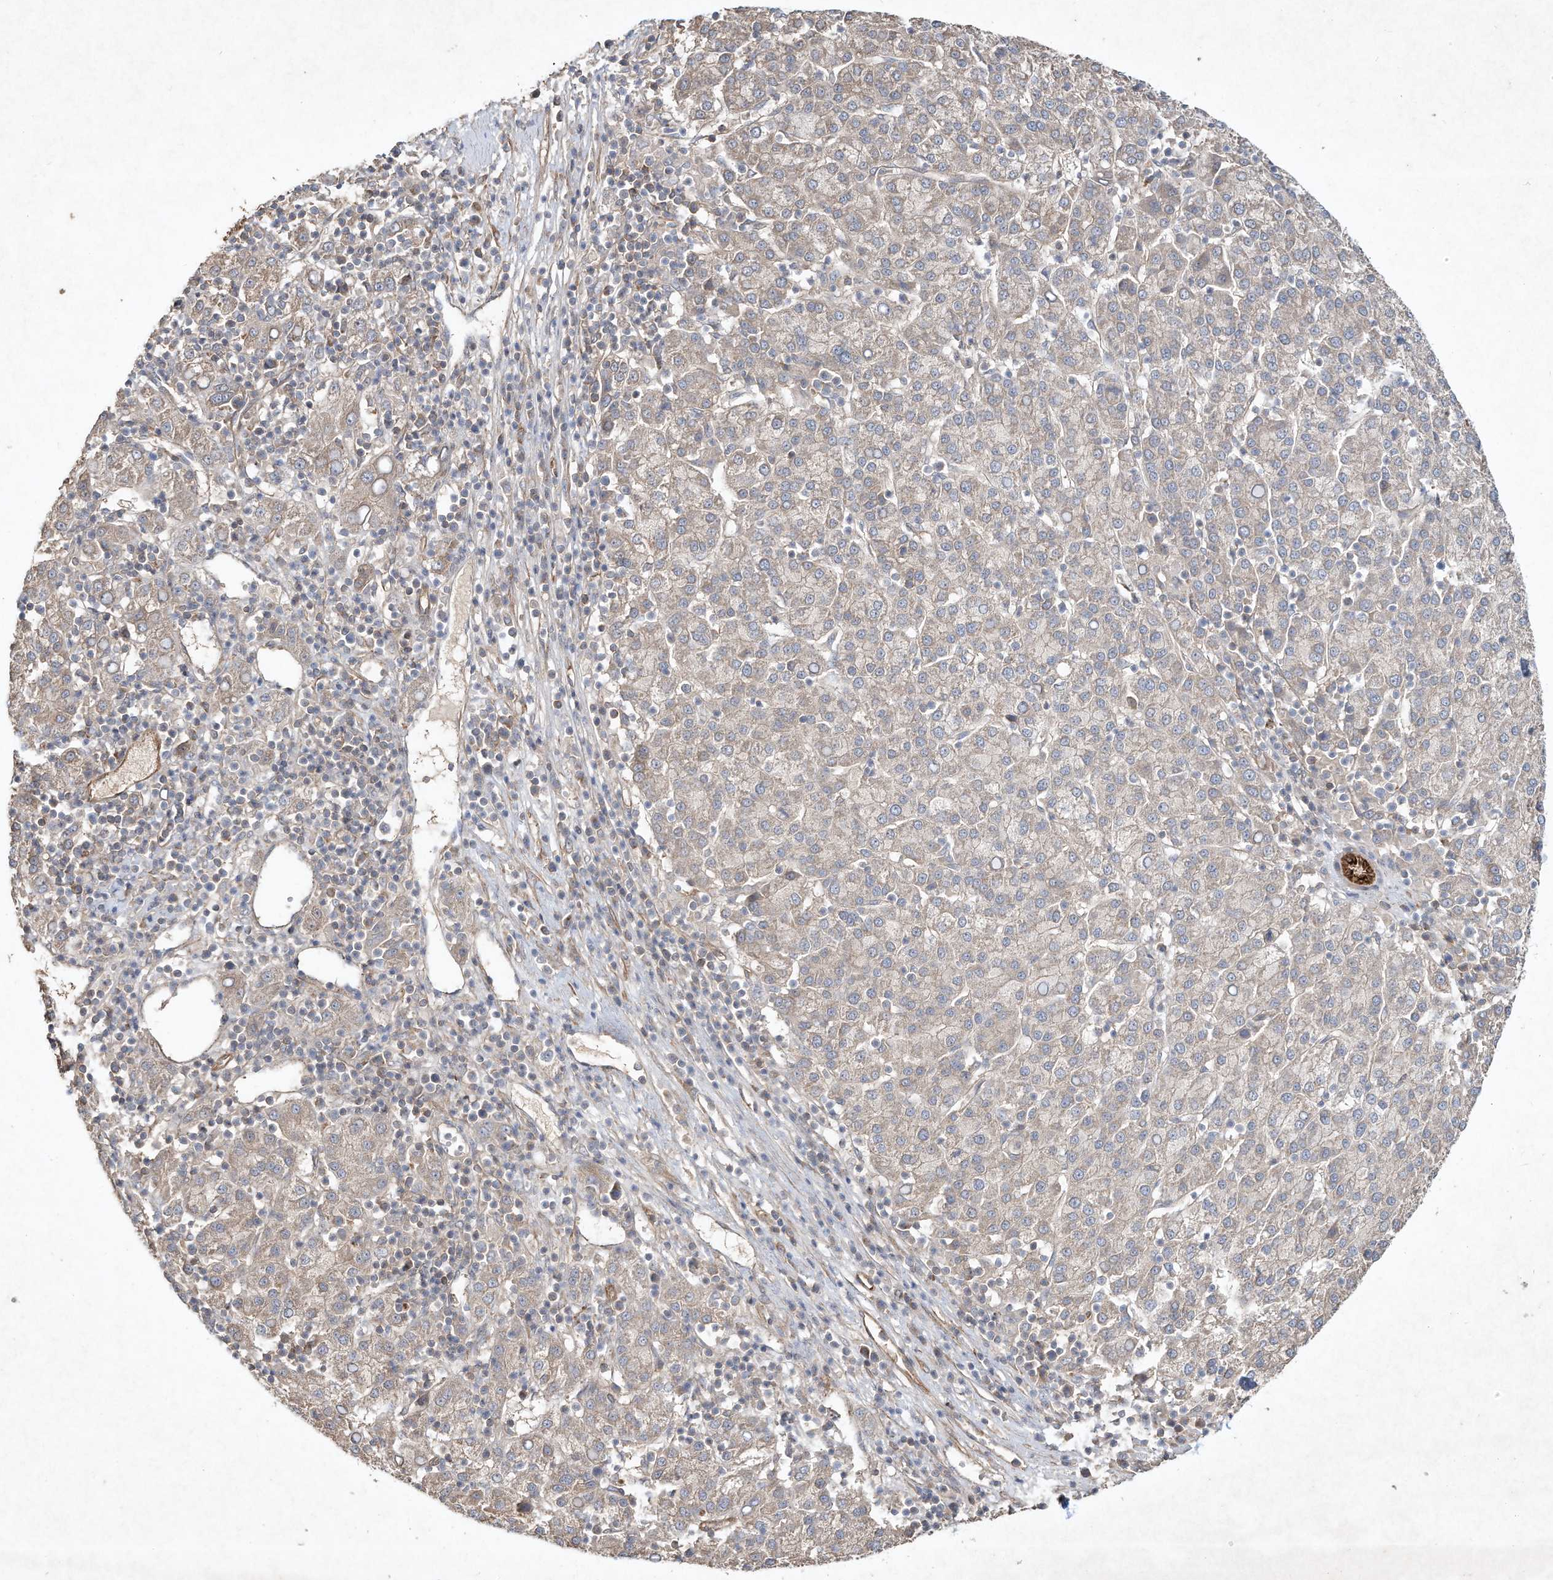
{"staining": {"intensity": "weak", "quantity": "<25%", "location": "cytoplasmic/membranous"}, "tissue": "liver cancer", "cell_type": "Tumor cells", "image_type": "cancer", "snomed": [{"axis": "morphology", "description": "Carcinoma, Hepatocellular, NOS"}, {"axis": "topography", "description": "Liver"}], "caption": "High power microscopy micrograph of an immunohistochemistry histopathology image of liver cancer, revealing no significant positivity in tumor cells. (Brightfield microscopy of DAB immunohistochemistry at high magnification).", "gene": "HTR5A", "patient": {"sex": "female", "age": 58}}